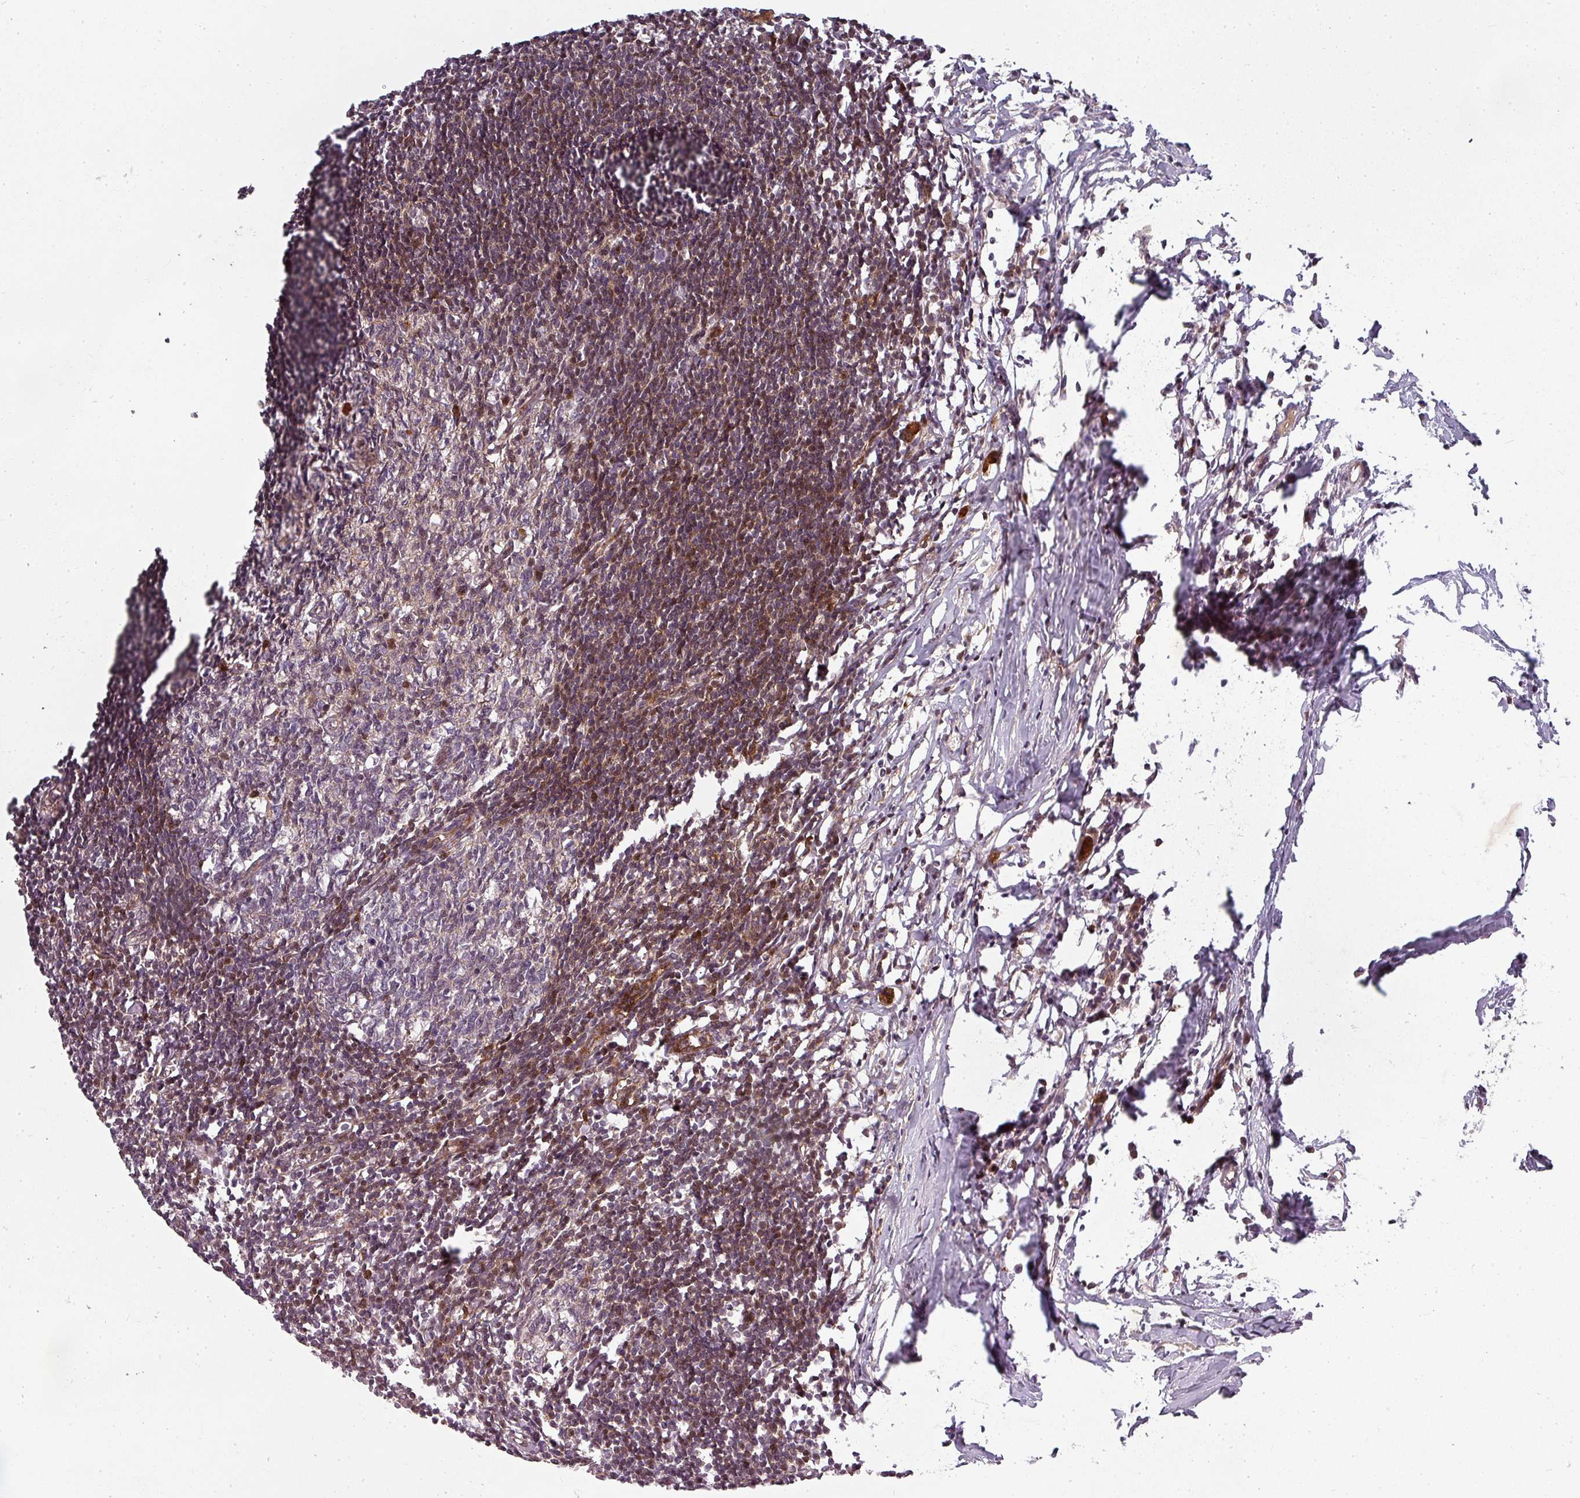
{"staining": {"intensity": "weak", "quantity": "25%-75%", "location": "cytoplasmic/membranous"}, "tissue": "lymph node", "cell_type": "Germinal center cells", "image_type": "normal", "snomed": [{"axis": "morphology", "description": "Normal tissue, NOS"}, {"axis": "morphology", "description": "Malignant melanoma, Metastatic site"}, {"axis": "topography", "description": "Lymph node"}], "caption": "Protein staining of normal lymph node displays weak cytoplasmic/membranous positivity in approximately 25%-75% of germinal center cells.", "gene": "CLIC1", "patient": {"sex": "male", "age": 41}}